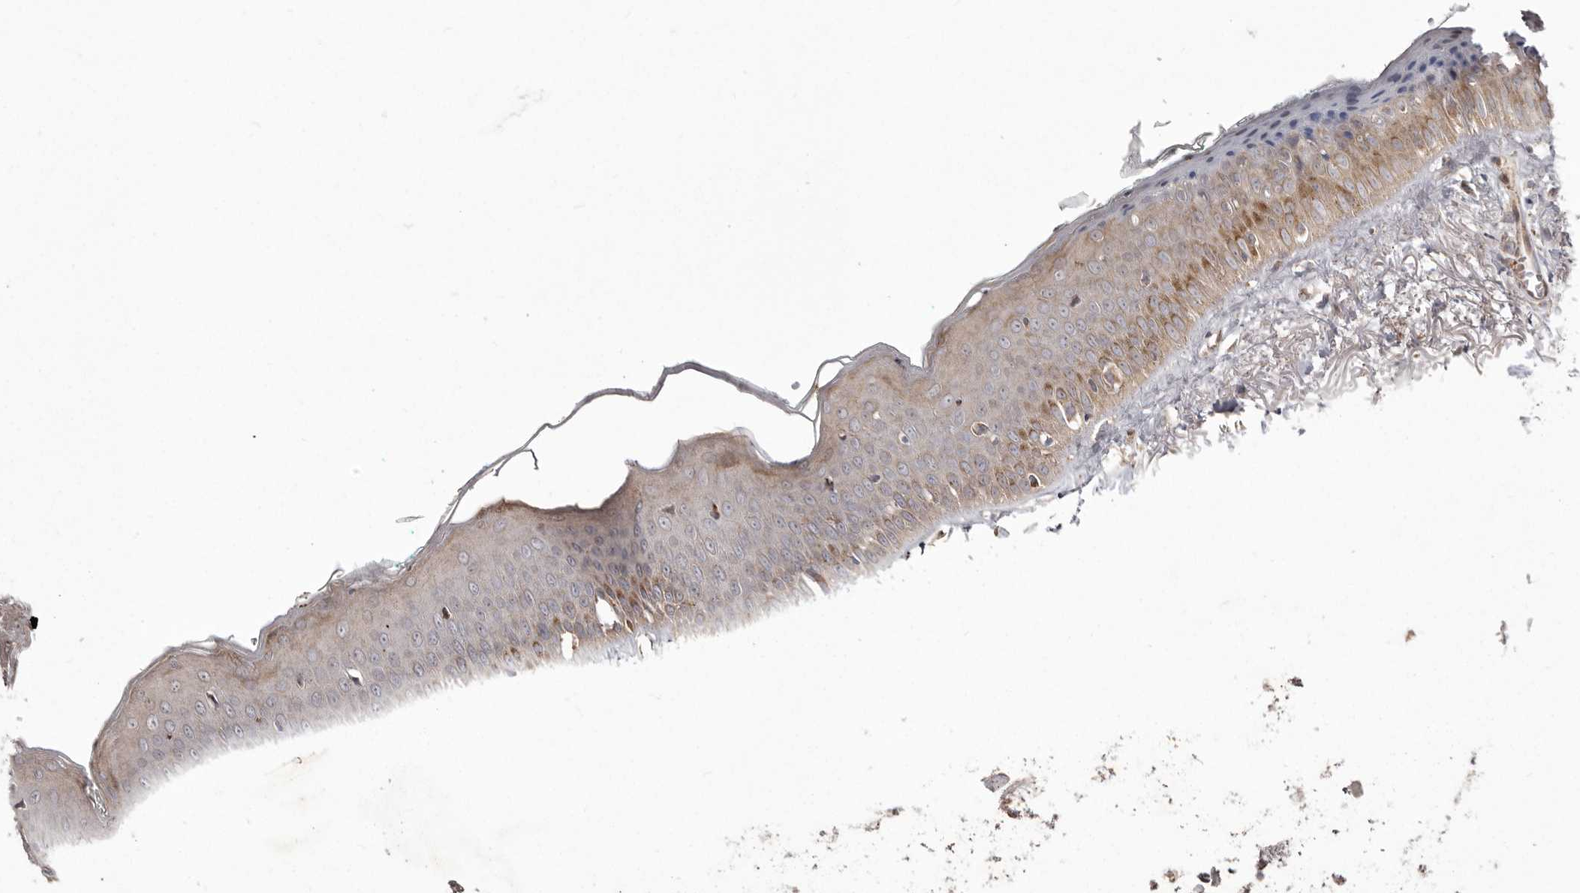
{"staining": {"intensity": "moderate", "quantity": "25%-75%", "location": "cytoplasmic/membranous"}, "tissue": "oral mucosa", "cell_type": "Squamous epithelial cells", "image_type": "normal", "snomed": [{"axis": "morphology", "description": "Normal tissue, NOS"}, {"axis": "topography", "description": "Oral tissue"}], "caption": "Oral mucosa was stained to show a protein in brown. There is medium levels of moderate cytoplasmic/membranous positivity in about 25%-75% of squamous epithelial cells. Immunohistochemistry stains the protein of interest in brown and the nuclei are stained blue.", "gene": "NUP43", "patient": {"sex": "female", "age": 70}}